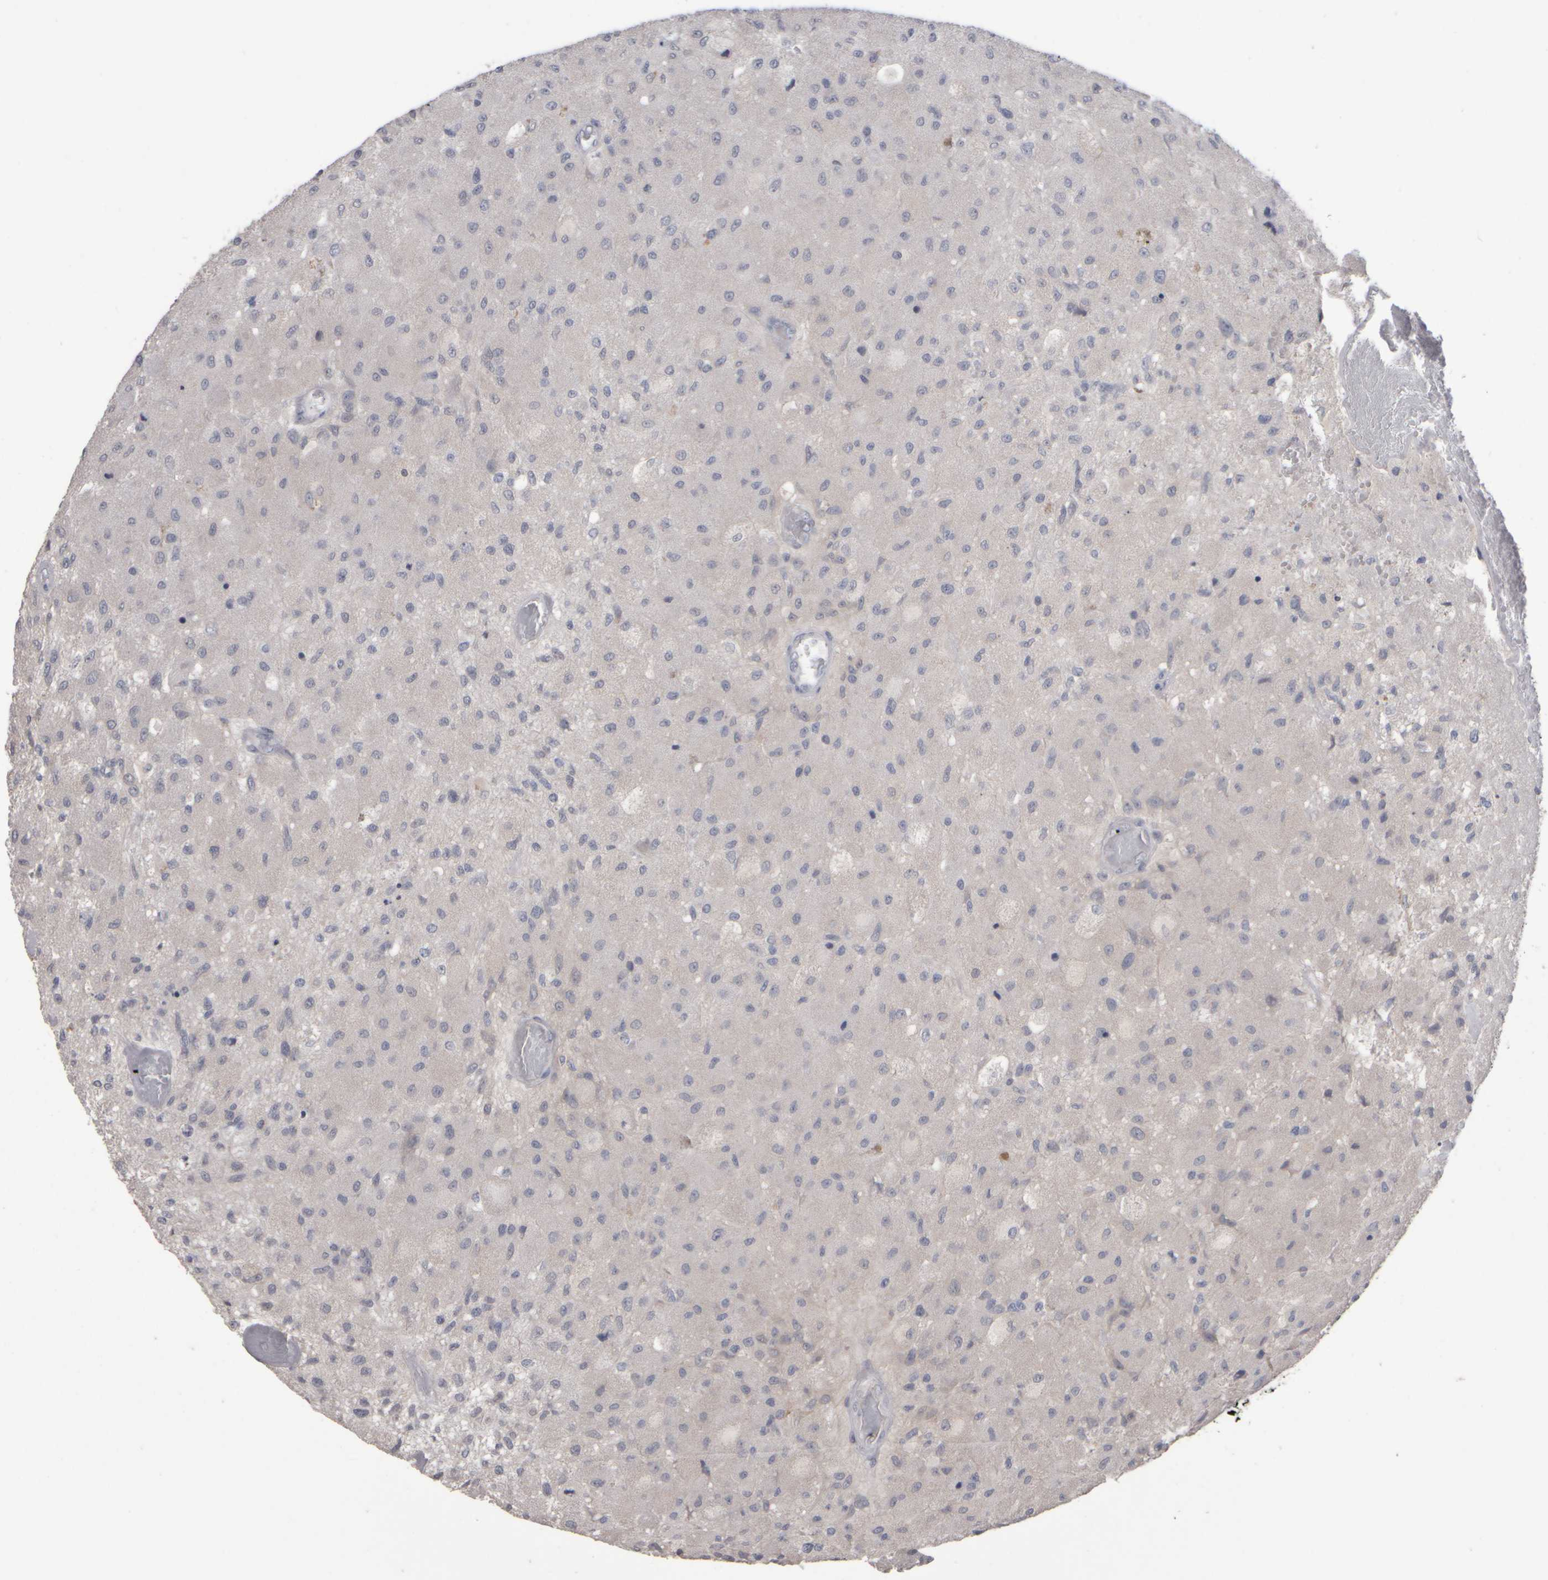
{"staining": {"intensity": "negative", "quantity": "none", "location": "none"}, "tissue": "glioma", "cell_type": "Tumor cells", "image_type": "cancer", "snomed": [{"axis": "morphology", "description": "Normal tissue, NOS"}, {"axis": "morphology", "description": "Glioma, malignant, High grade"}, {"axis": "topography", "description": "Cerebral cortex"}], "caption": "This is an immunohistochemistry (IHC) micrograph of human glioma. There is no expression in tumor cells.", "gene": "EPHX2", "patient": {"sex": "male", "age": 77}}